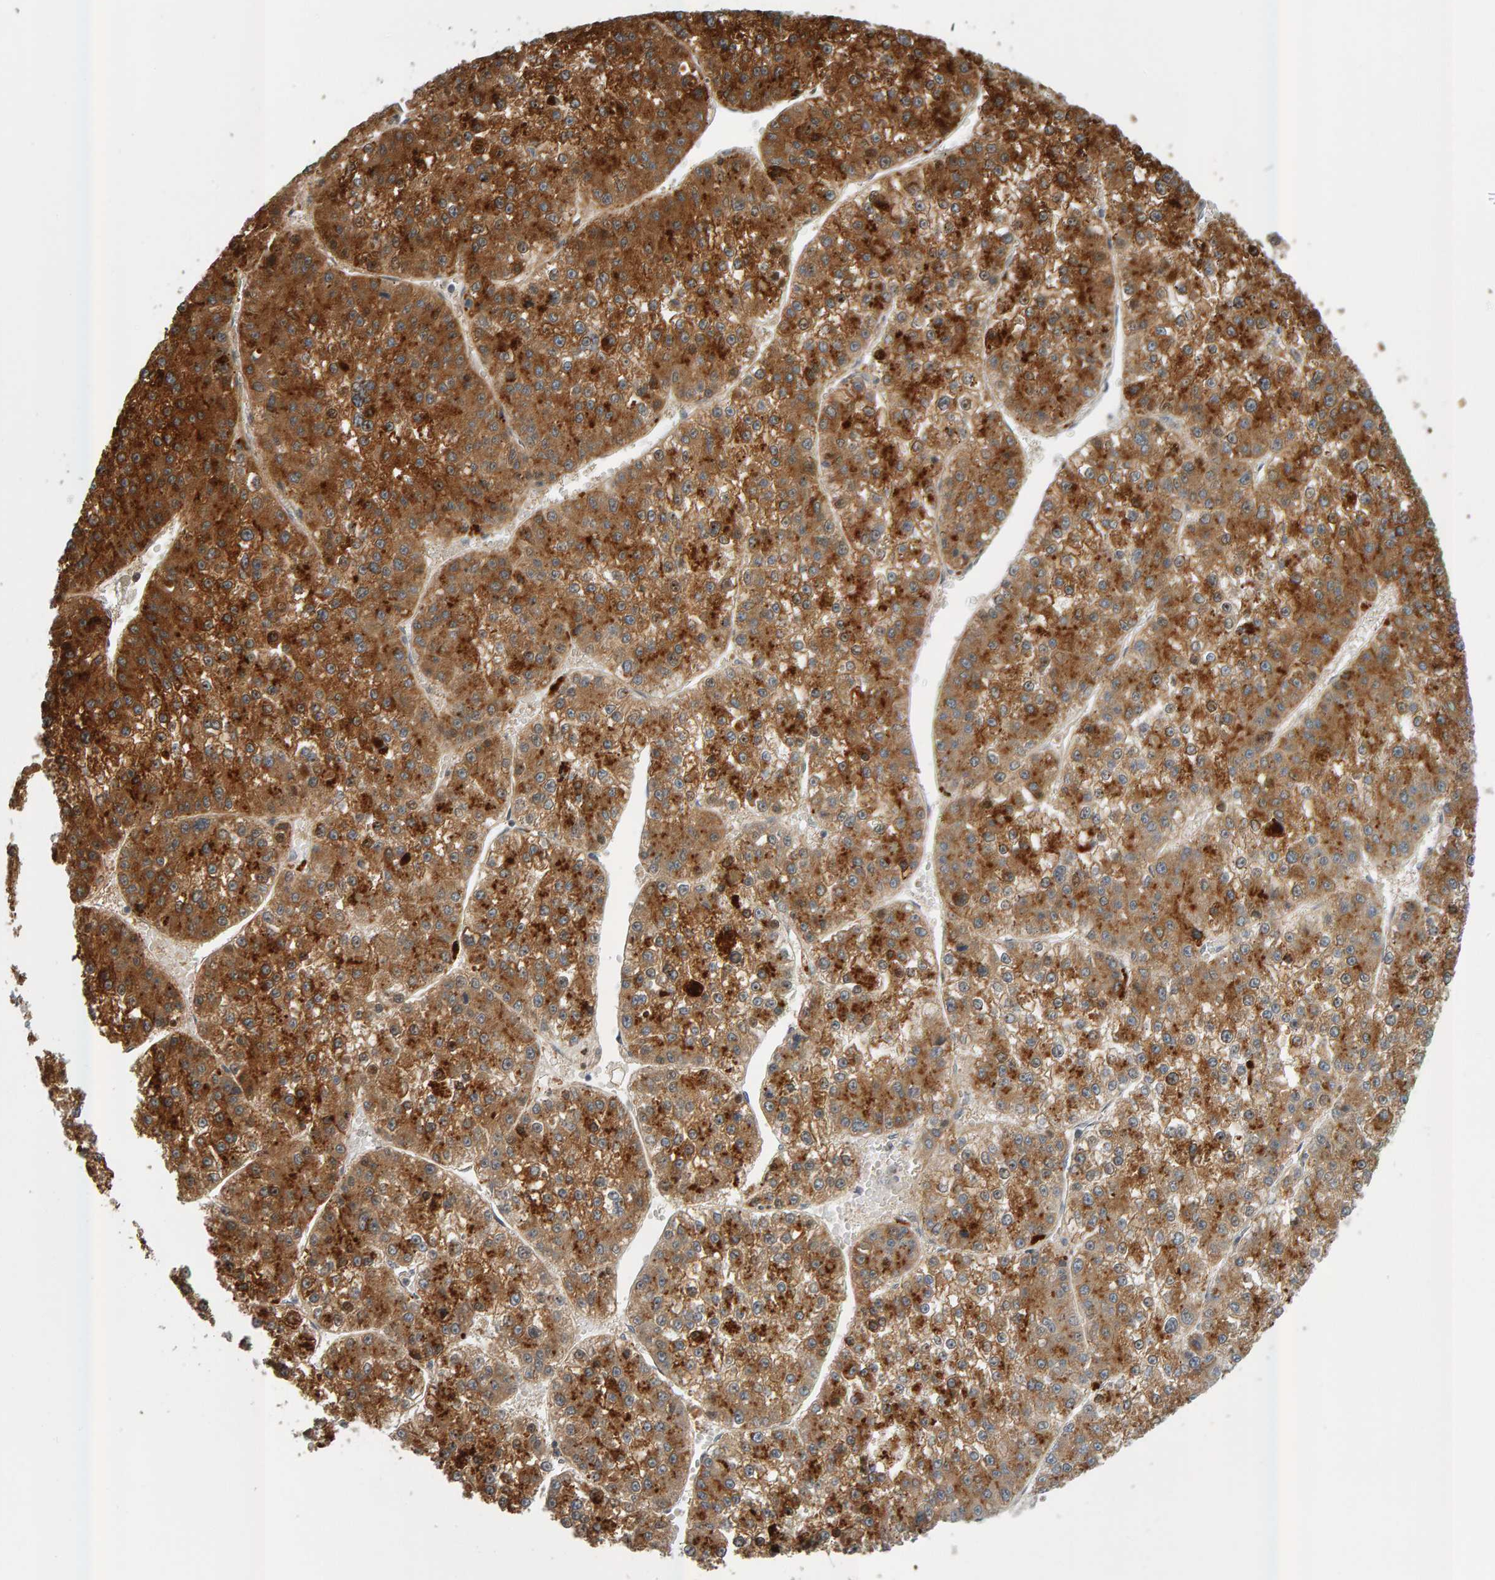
{"staining": {"intensity": "strong", "quantity": ">75%", "location": "cytoplasmic/membranous"}, "tissue": "liver cancer", "cell_type": "Tumor cells", "image_type": "cancer", "snomed": [{"axis": "morphology", "description": "Carcinoma, Hepatocellular, NOS"}, {"axis": "topography", "description": "Liver"}], "caption": "IHC (DAB) staining of hepatocellular carcinoma (liver) exhibits strong cytoplasmic/membranous protein positivity in about >75% of tumor cells.", "gene": "ZNF160", "patient": {"sex": "female", "age": 73}}